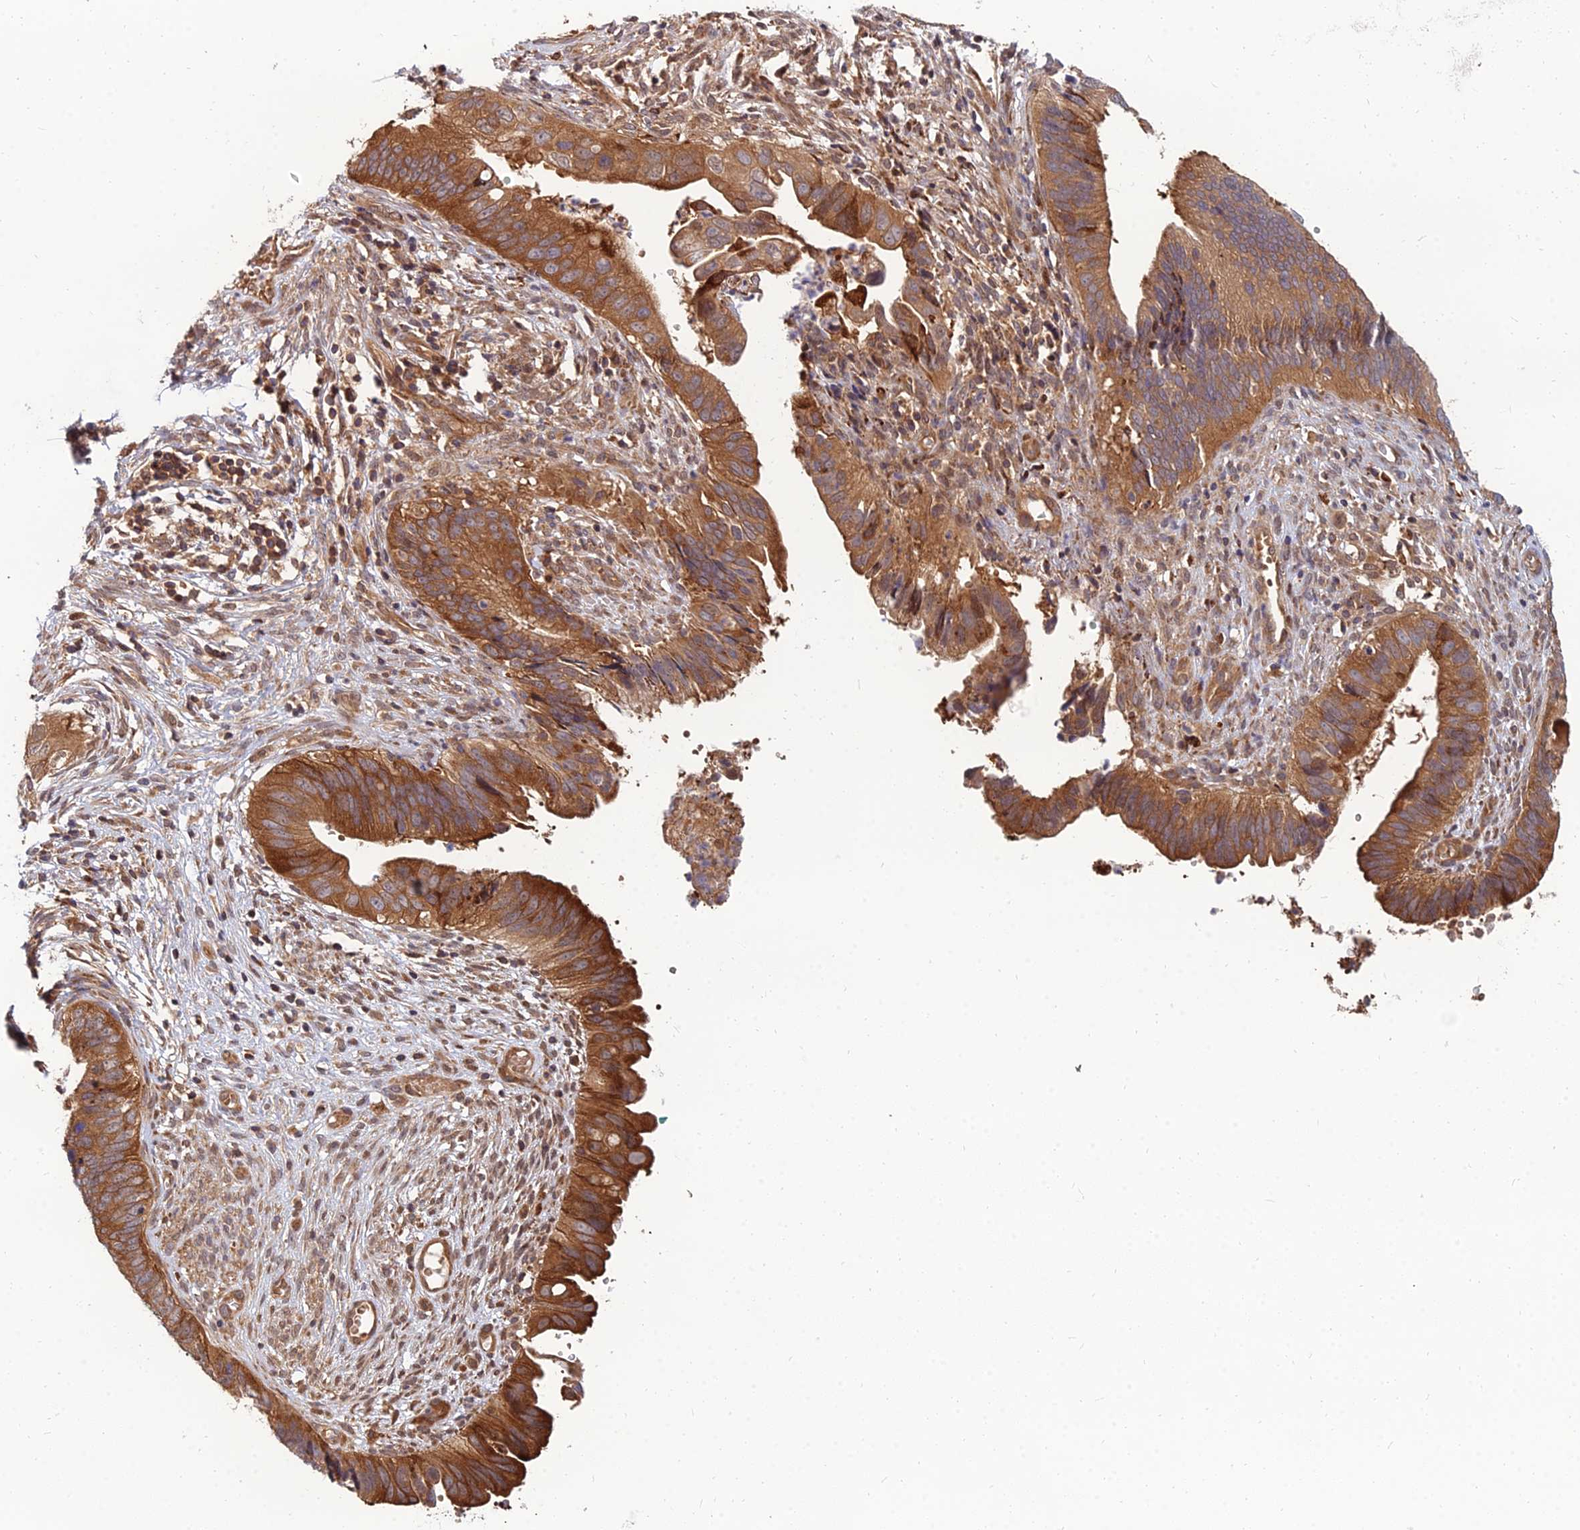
{"staining": {"intensity": "strong", "quantity": ">75%", "location": "cytoplasmic/membranous"}, "tissue": "cervical cancer", "cell_type": "Tumor cells", "image_type": "cancer", "snomed": [{"axis": "morphology", "description": "Adenocarcinoma, NOS"}, {"axis": "topography", "description": "Cervix"}], "caption": "Cervical cancer (adenocarcinoma) was stained to show a protein in brown. There is high levels of strong cytoplasmic/membranous positivity in about >75% of tumor cells.", "gene": "CCT6B", "patient": {"sex": "female", "age": 42}}